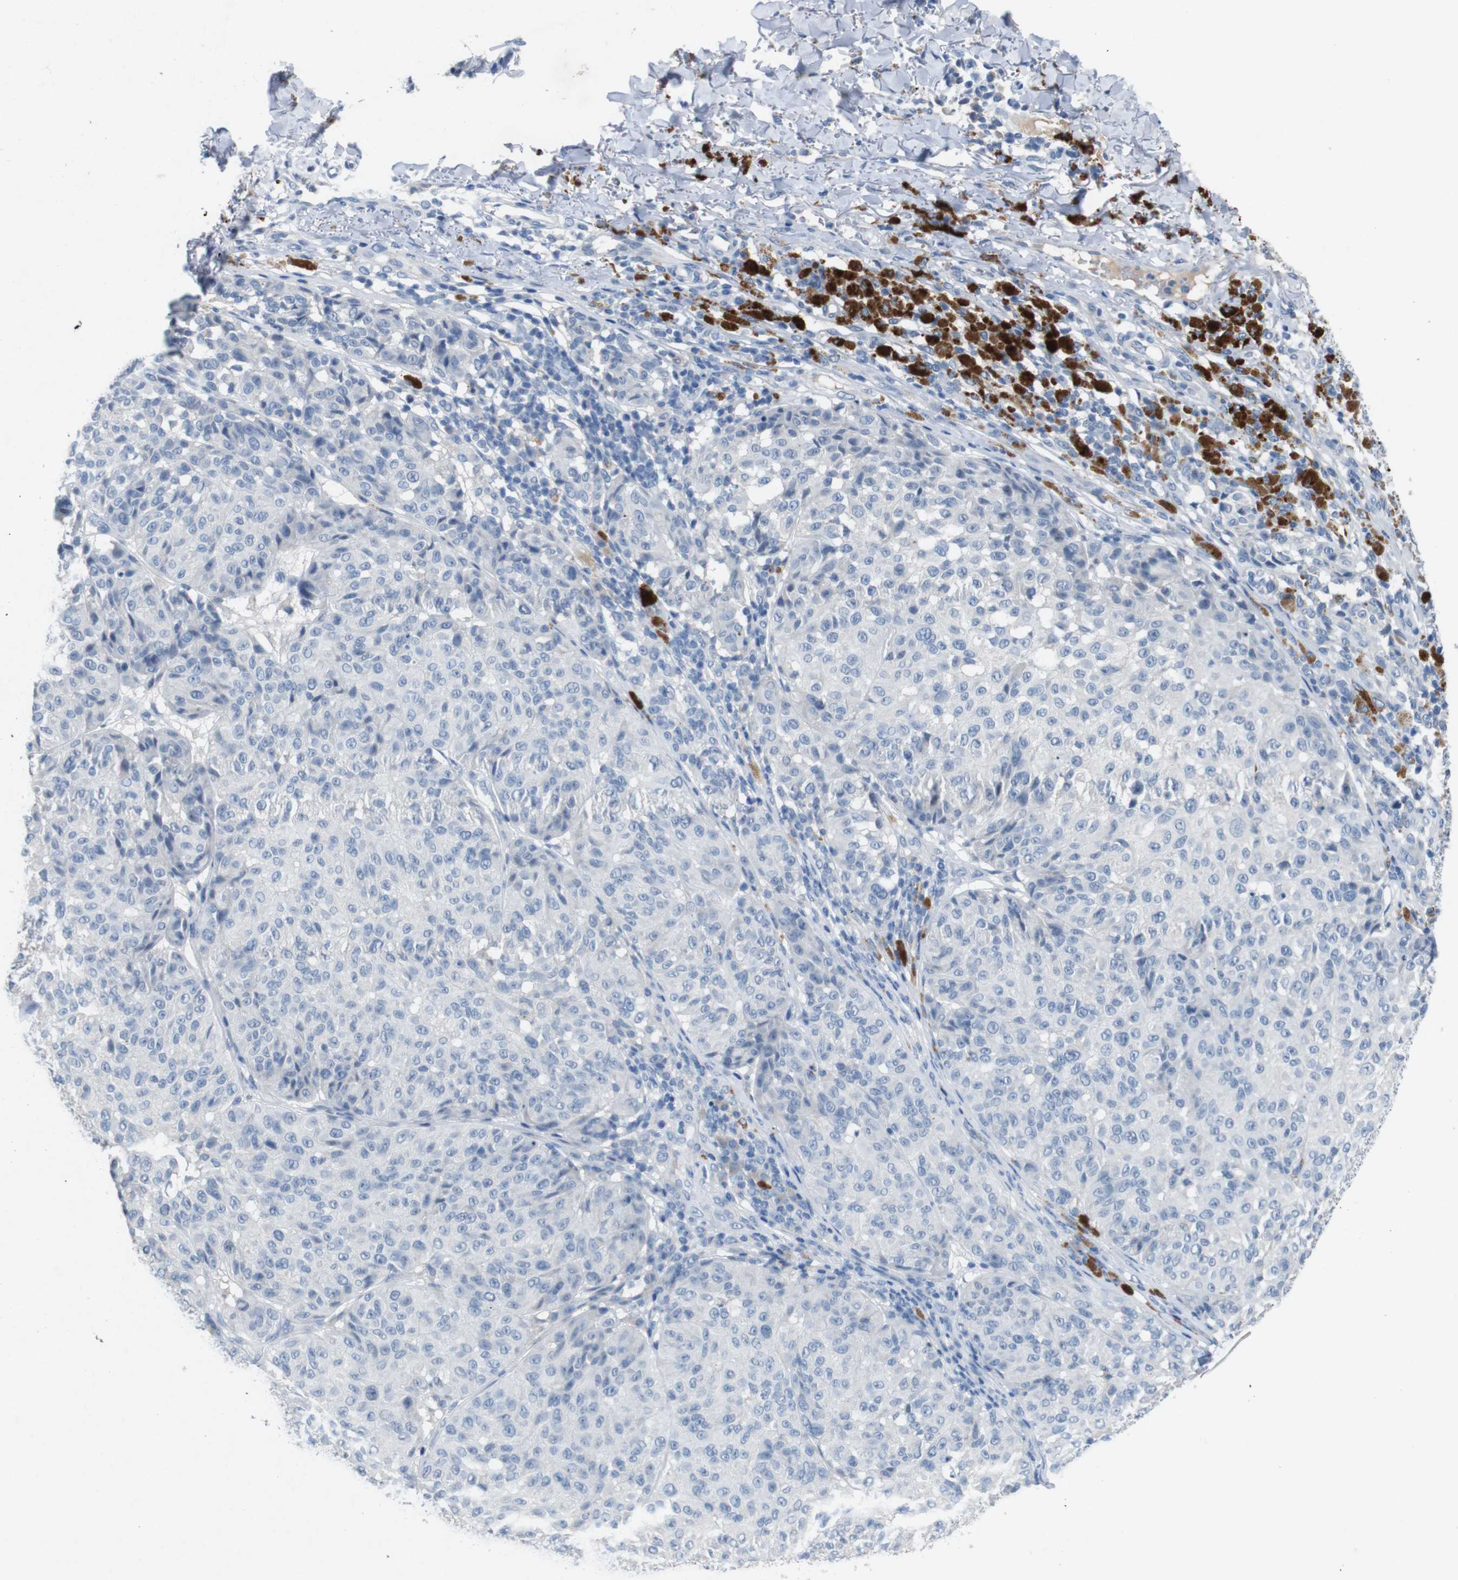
{"staining": {"intensity": "negative", "quantity": "none", "location": "none"}, "tissue": "melanoma", "cell_type": "Tumor cells", "image_type": "cancer", "snomed": [{"axis": "morphology", "description": "Malignant melanoma, NOS"}, {"axis": "topography", "description": "Skin"}], "caption": "An immunohistochemistry (IHC) image of melanoma is shown. There is no staining in tumor cells of melanoma. (Immunohistochemistry (ihc), brightfield microscopy, high magnification).", "gene": "SLC2A8", "patient": {"sex": "female", "age": 46}}